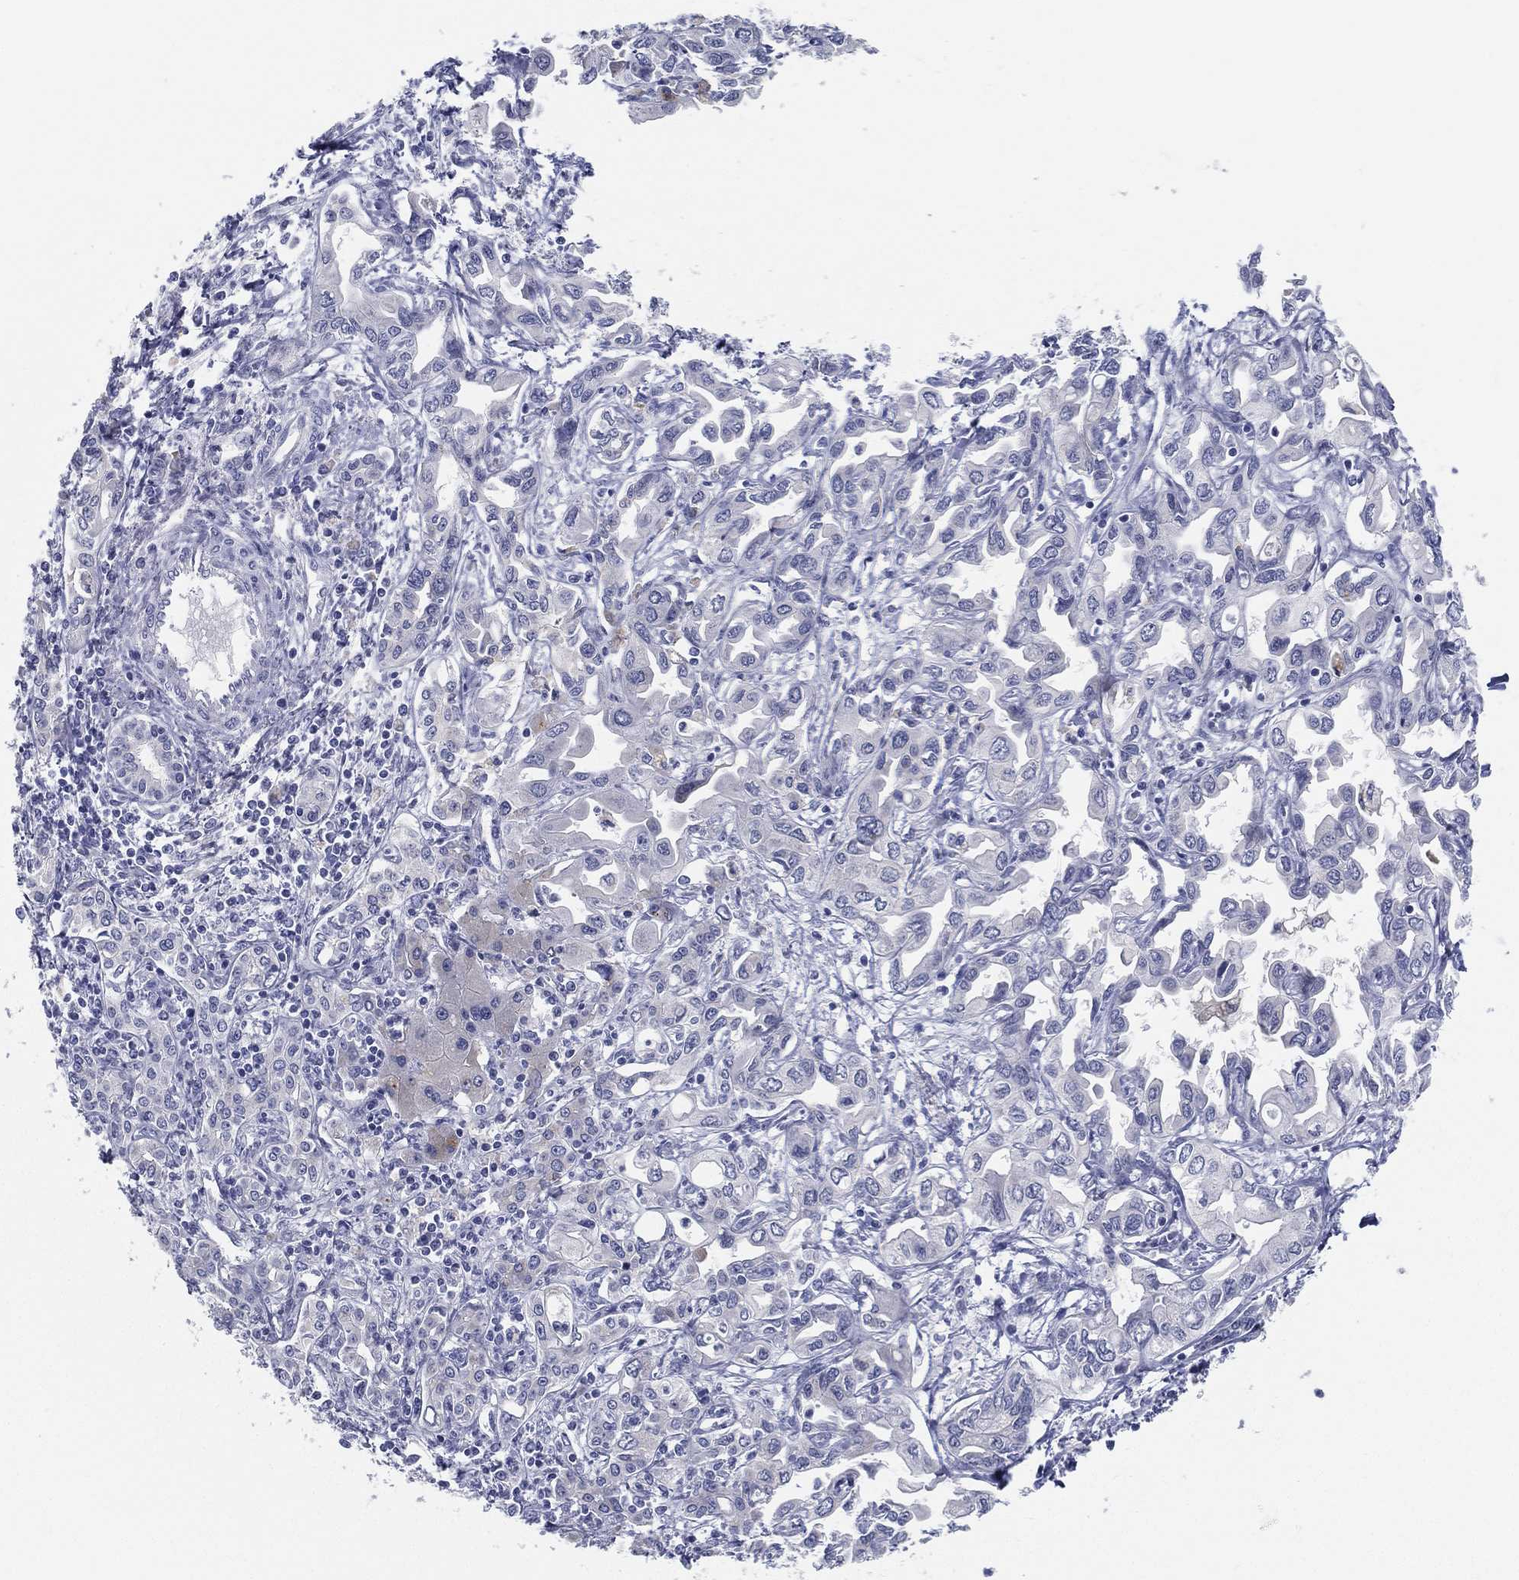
{"staining": {"intensity": "negative", "quantity": "none", "location": "none"}, "tissue": "liver cancer", "cell_type": "Tumor cells", "image_type": "cancer", "snomed": [{"axis": "morphology", "description": "Cholangiocarcinoma"}, {"axis": "topography", "description": "Liver"}], "caption": "Liver cholangiocarcinoma was stained to show a protein in brown. There is no significant staining in tumor cells.", "gene": "STS", "patient": {"sex": "female", "age": 64}}